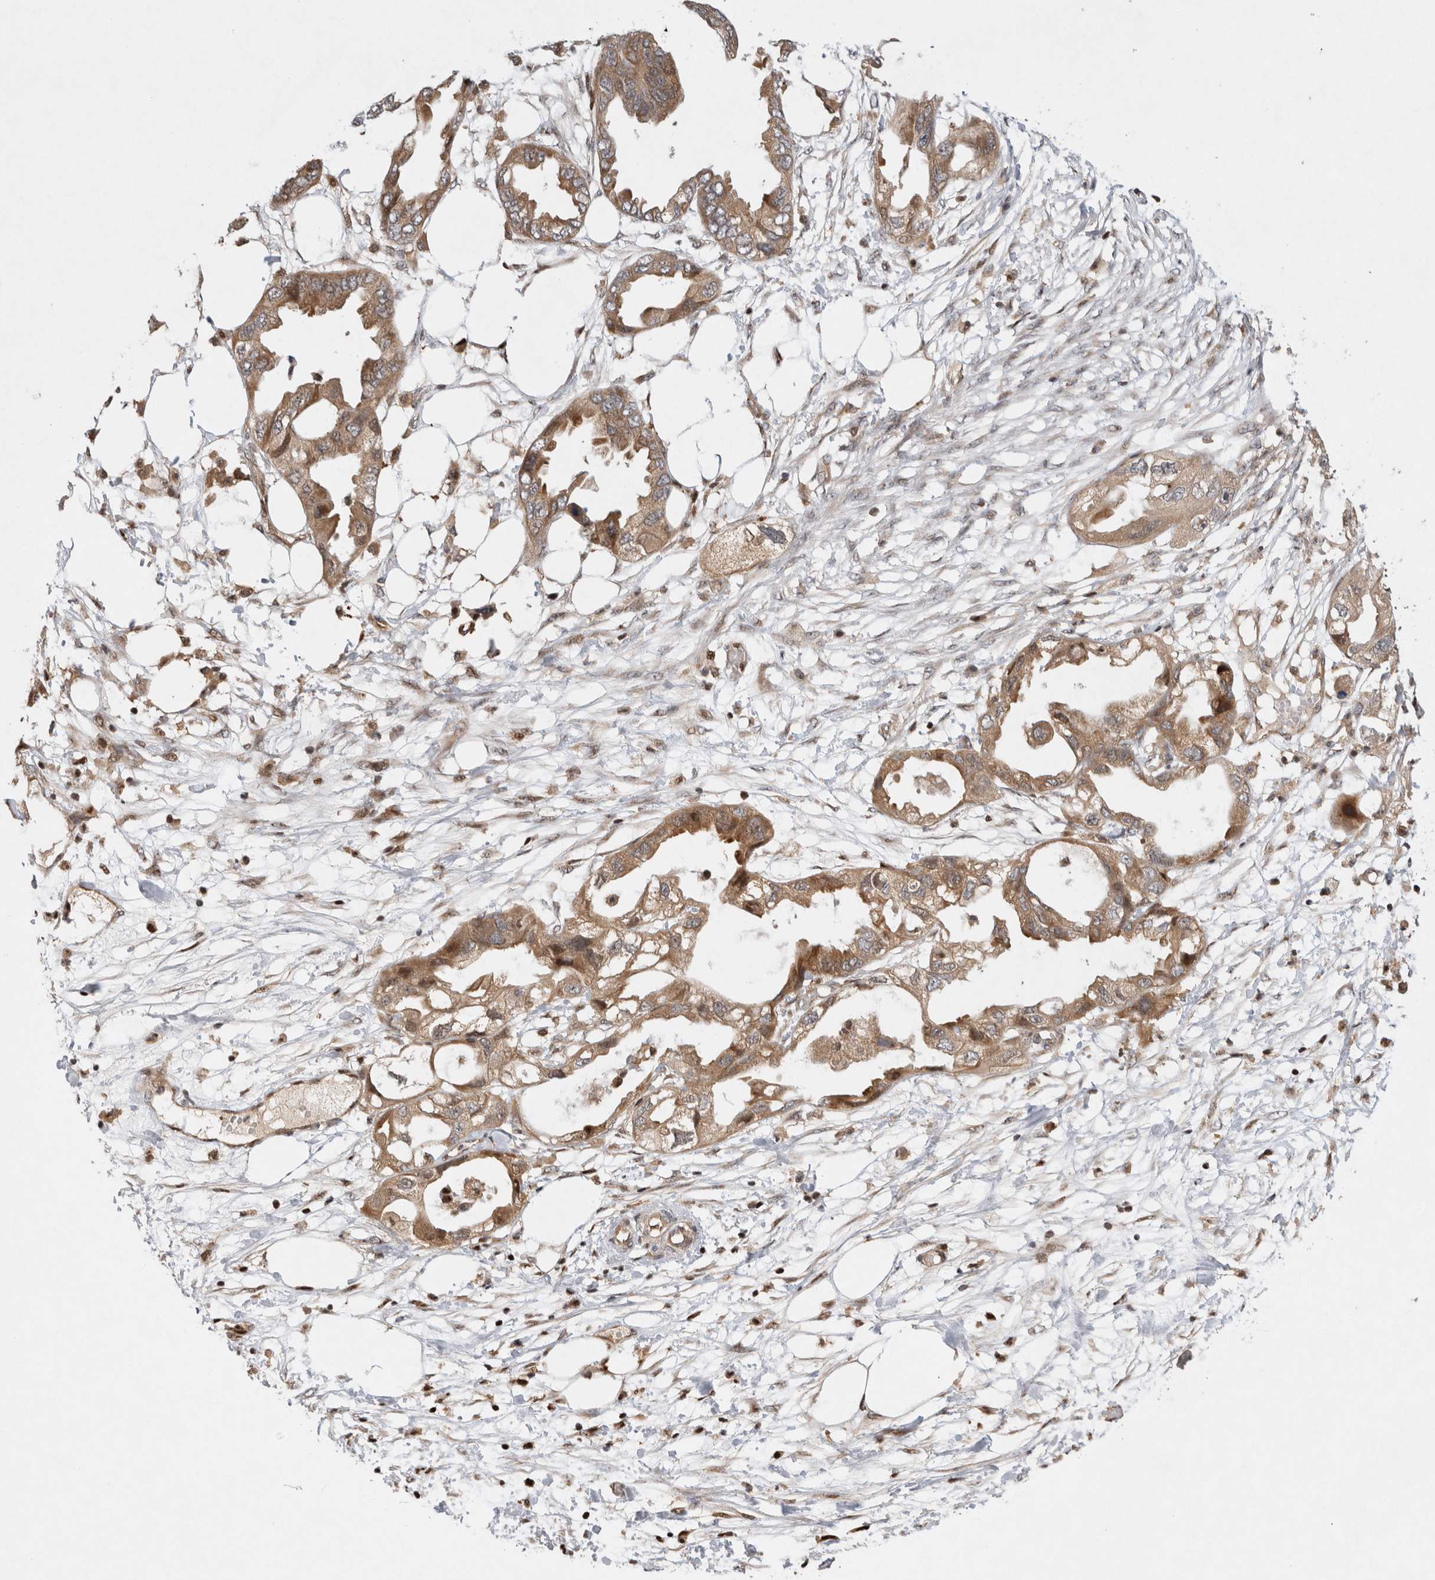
{"staining": {"intensity": "moderate", "quantity": ">75%", "location": "cytoplasmic/membranous"}, "tissue": "endometrial cancer", "cell_type": "Tumor cells", "image_type": "cancer", "snomed": [{"axis": "morphology", "description": "Adenocarcinoma, NOS"}, {"axis": "morphology", "description": "Adenocarcinoma, metastatic, NOS"}, {"axis": "topography", "description": "Adipose tissue"}, {"axis": "topography", "description": "Endometrium"}], "caption": "Endometrial cancer stained with a brown dye displays moderate cytoplasmic/membranous positive positivity in about >75% of tumor cells.", "gene": "HTT", "patient": {"sex": "female", "age": 67}}